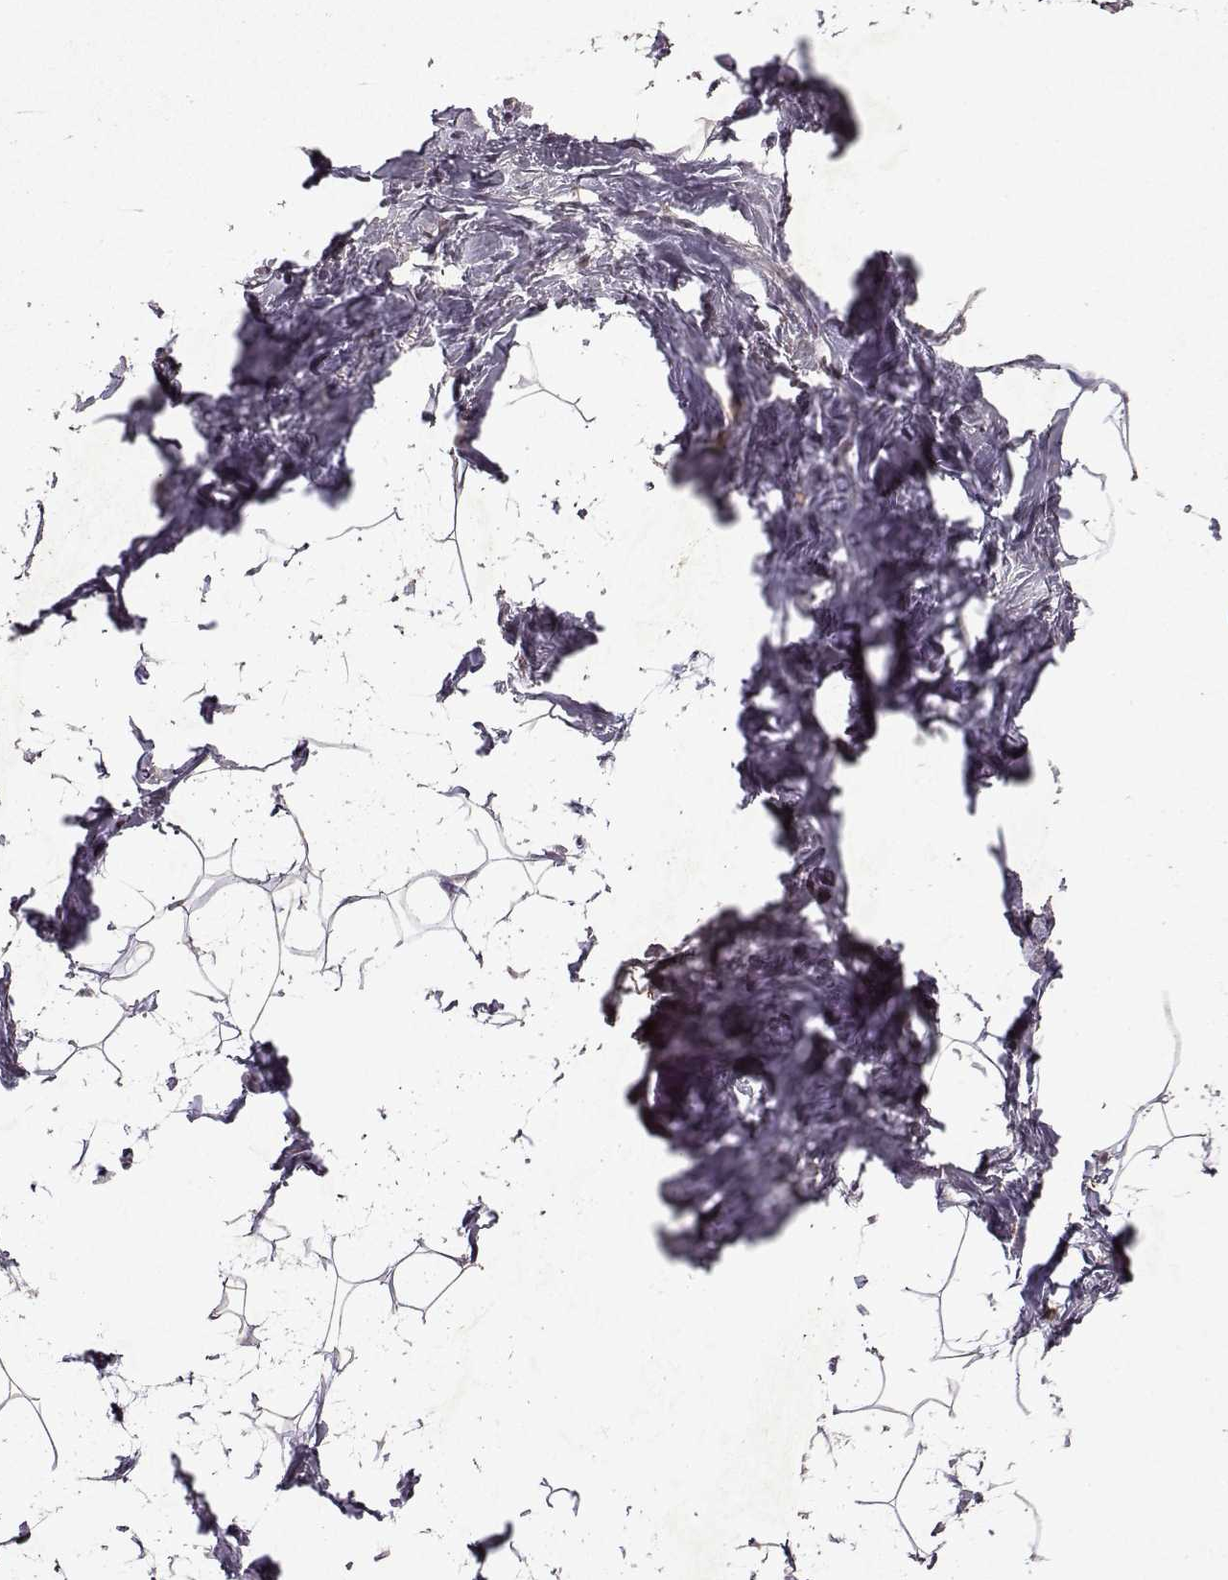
{"staining": {"intensity": "negative", "quantity": "none", "location": "none"}, "tissue": "breast", "cell_type": "Adipocytes", "image_type": "normal", "snomed": [{"axis": "morphology", "description": "Normal tissue, NOS"}, {"axis": "topography", "description": "Breast"}], "caption": "Immunohistochemistry (IHC) photomicrograph of unremarkable breast: human breast stained with DAB reveals no significant protein positivity in adipocytes.", "gene": "DDX56", "patient": {"sex": "female", "age": 32}}